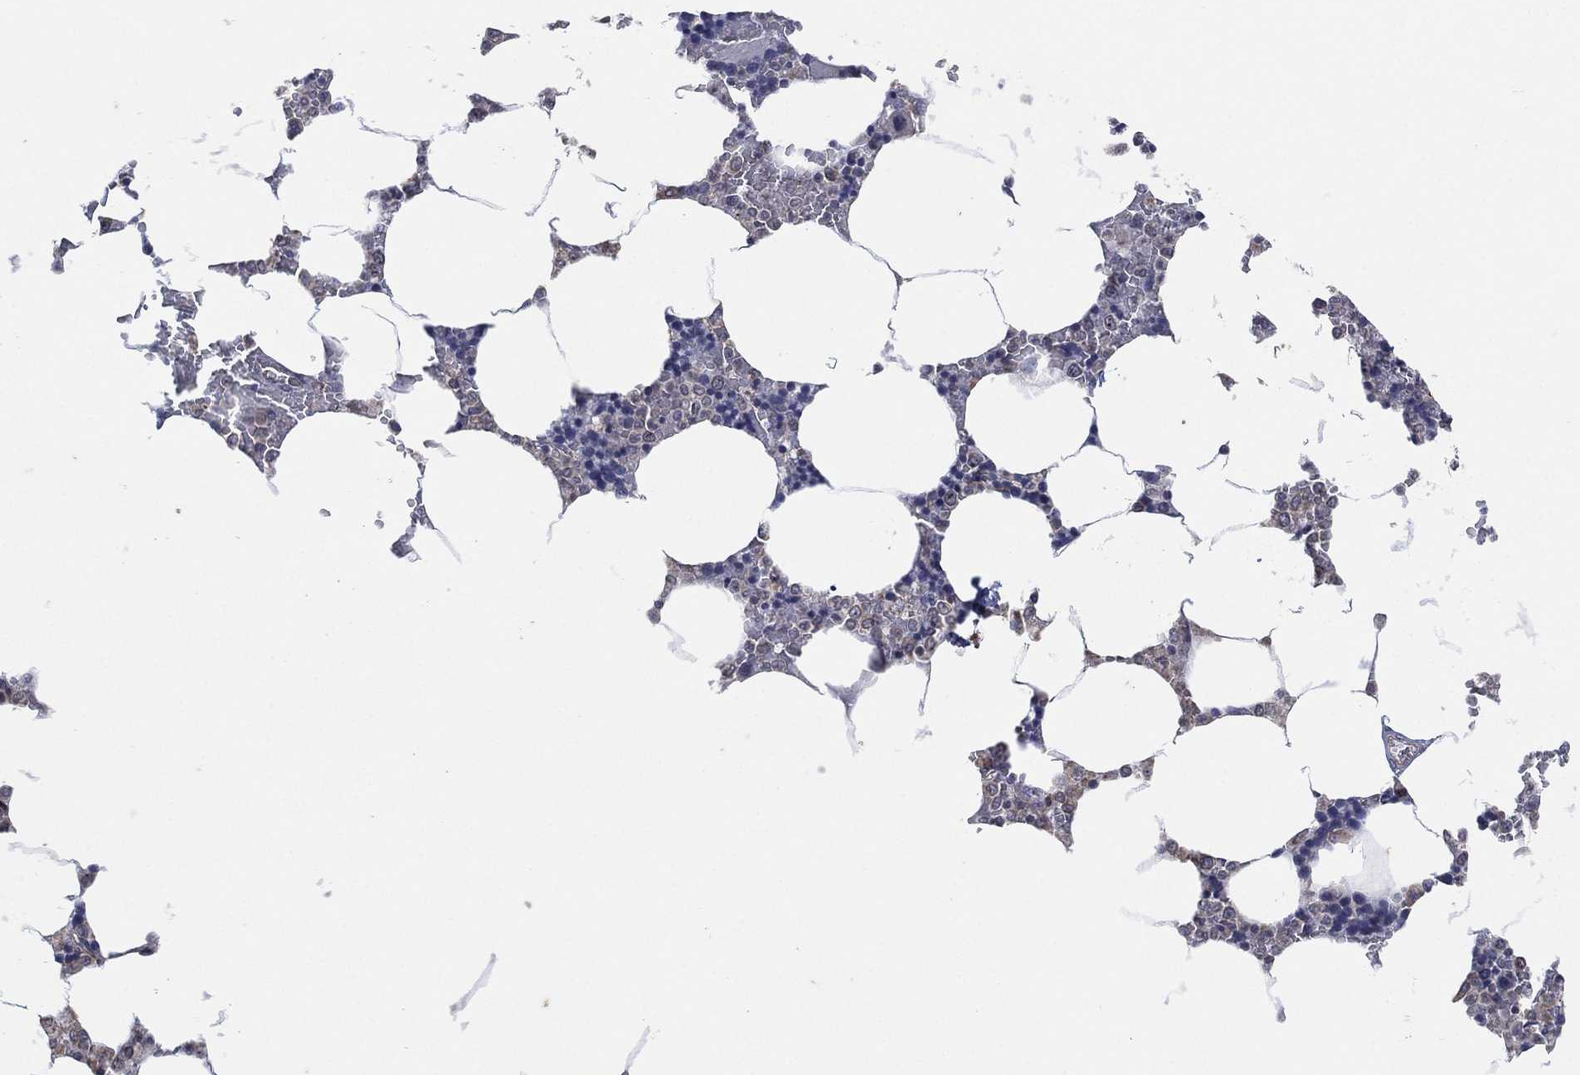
{"staining": {"intensity": "weak", "quantity": "<25%", "location": "cytoplasmic/membranous"}, "tissue": "bone marrow", "cell_type": "Hematopoietic cells", "image_type": "normal", "snomed": [{"axis": "morphology", "description": "Normal tissue, NOS"}, {"axis": "topography", "description": "Bone marrow"}], "caption": "A high-resolution photomicrograph shows immunohistochemistry (IHC) staining of unremarkable bone marrow, which reveals no significant positivity in hematopoietic cells. The staining is performed using DAB (3,3'-diaminobenzidine) brown chromogen with nuclei counter-stained in using hematoxylin.", "gene": "TMCO1", "patient": {"sex": "male", "age": 63}}